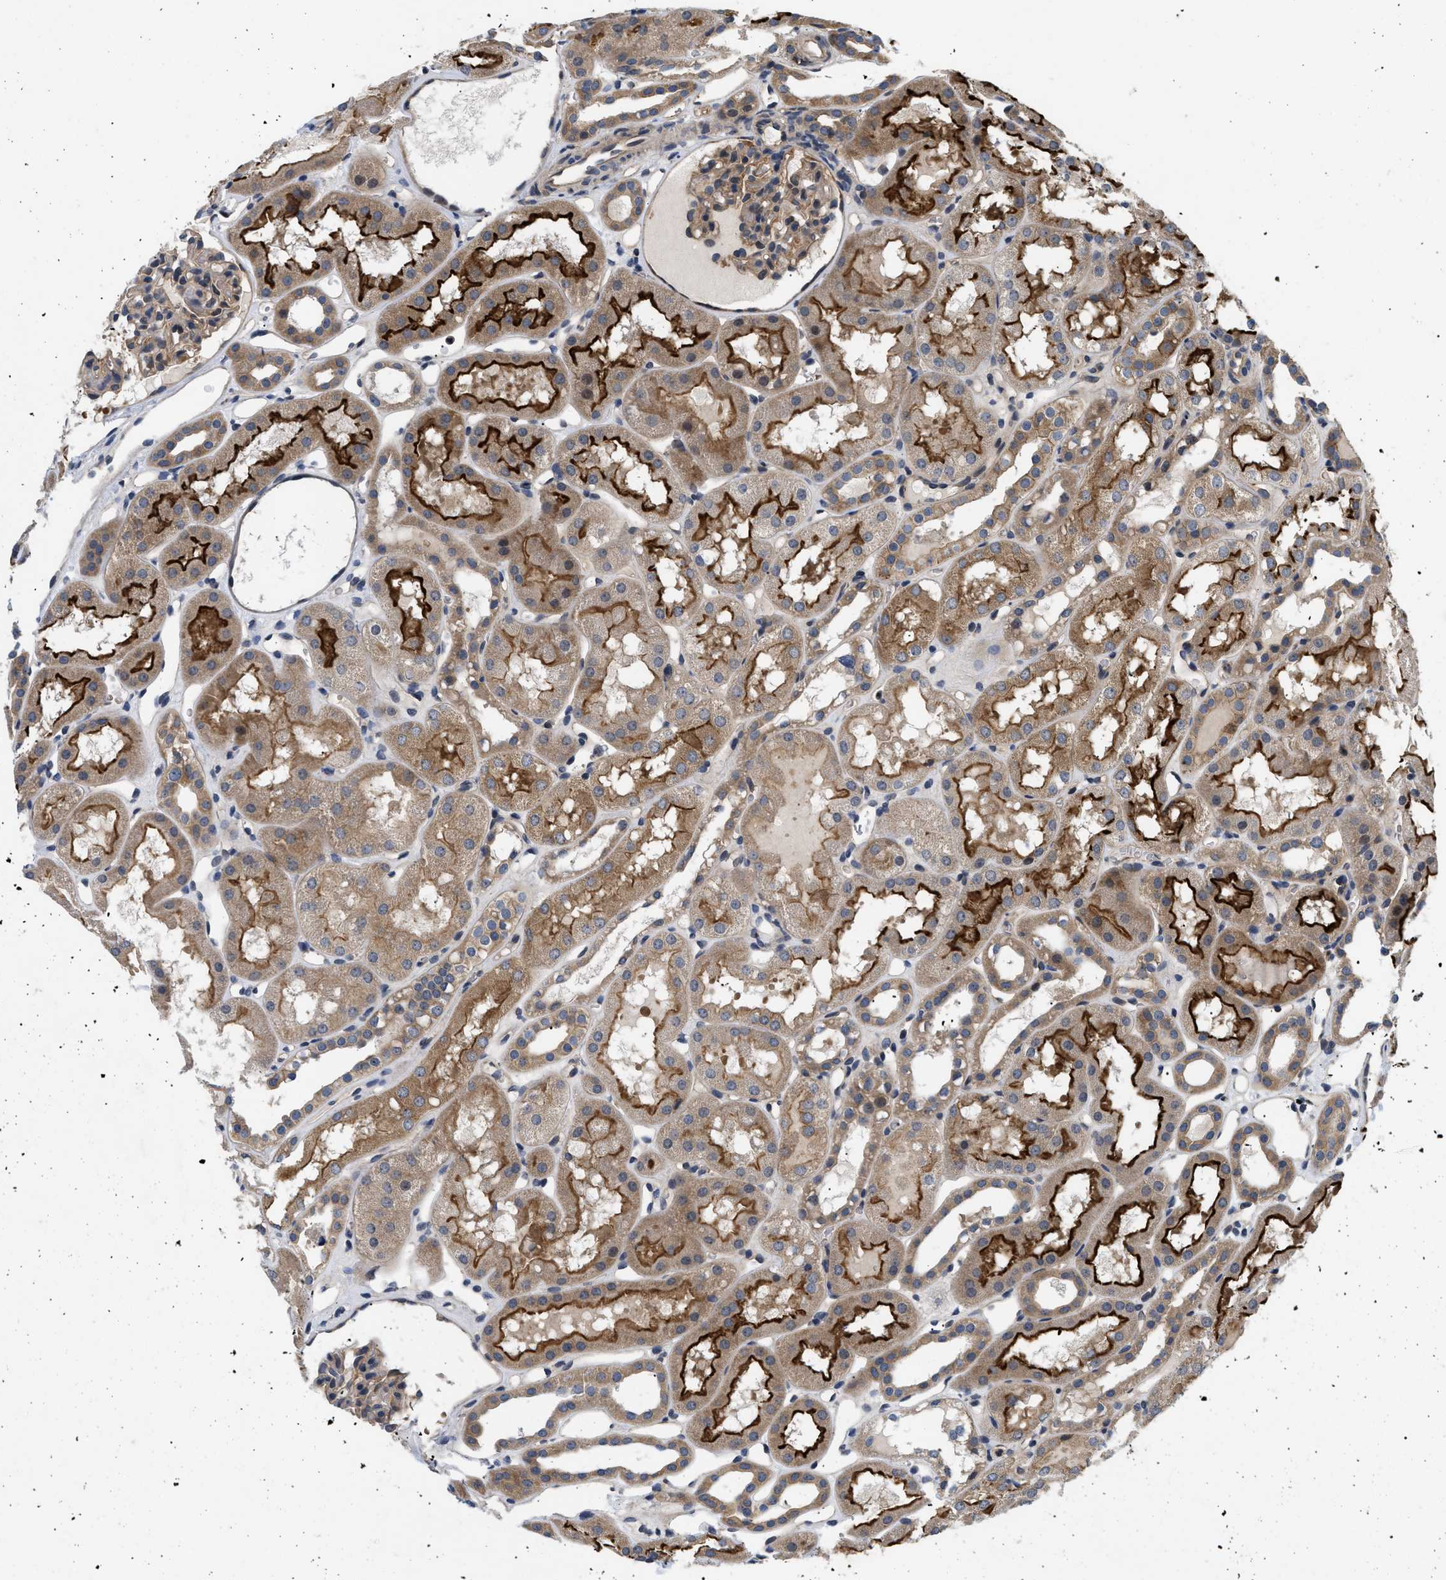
{"staining": {"intensity": "weak", "quantity": "25%-75%", "location": "cytoplasmic/membranous"}, "tissue": "kidney", "cell_type": "Cells in glomeruli", "image_type": "normal", "snomed": [{"axis": "morphology", "description": "Normal tissue, NOS"}, {"axis": "topography", "description": "Kidney"}, {"axis": "topography", "description": "Urinary bladder"}], "caption": "DAB immunohistochemical staining of normal kidney demonstrates weak cytoplasmic/membranous protein expression in approximately 25%-75% of cells in glomeruli. The staining is performed using DAB (3,3'-diaminobenzidine) brown chromogen to label protein expression. The nuclei are counter-stained blue using hematoxylin.", "gene": "HMGCR", "patient": {"sex": "male", "age": 16}}